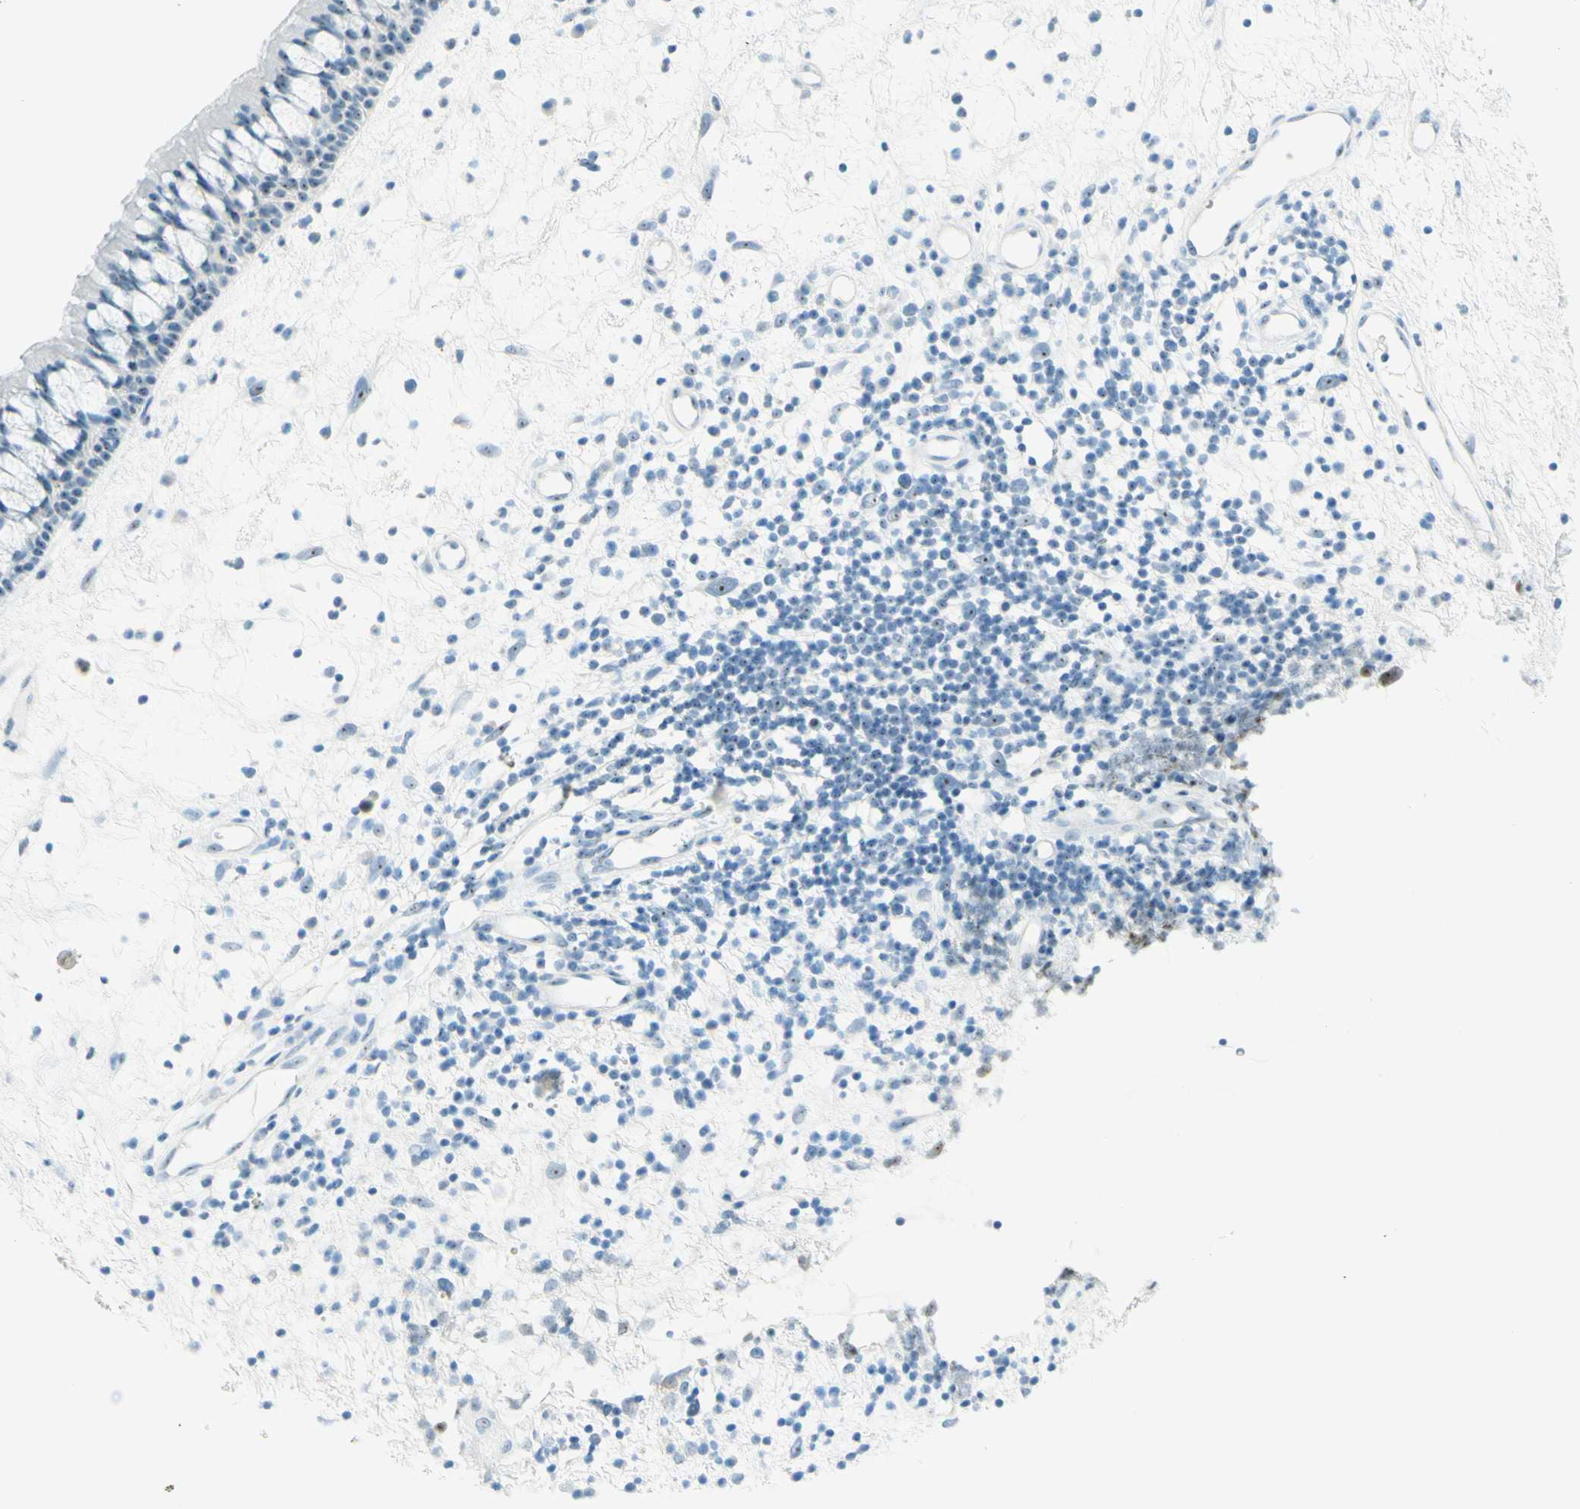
{"staining": {"intensity": "weak", "quantity": ">75%", "location": "nuclear"}, "tissue": "nasopharynx", "cell_type": "Respiratory epithelial cells", "image_type": "normal", "snomed": [{"axis": "morphology", "description": "Normal tissue, NOS"}, {"axis": "morphology", "description": "Inflammation, NOS"}, {"axis": "topography", "description": "Nasopharynx"}], "caption": "The micrograph displays a brown stain indicating the presence of a protein in the nuclear of respiratory epithelial cells in nasopharynx. Using DAB (brown) and hematoxylin (blue) stains, captured at high magnification using brightfield microscopy.", "gene": "FMR1NB", "patient": {"sex": "male", "age": 48}}